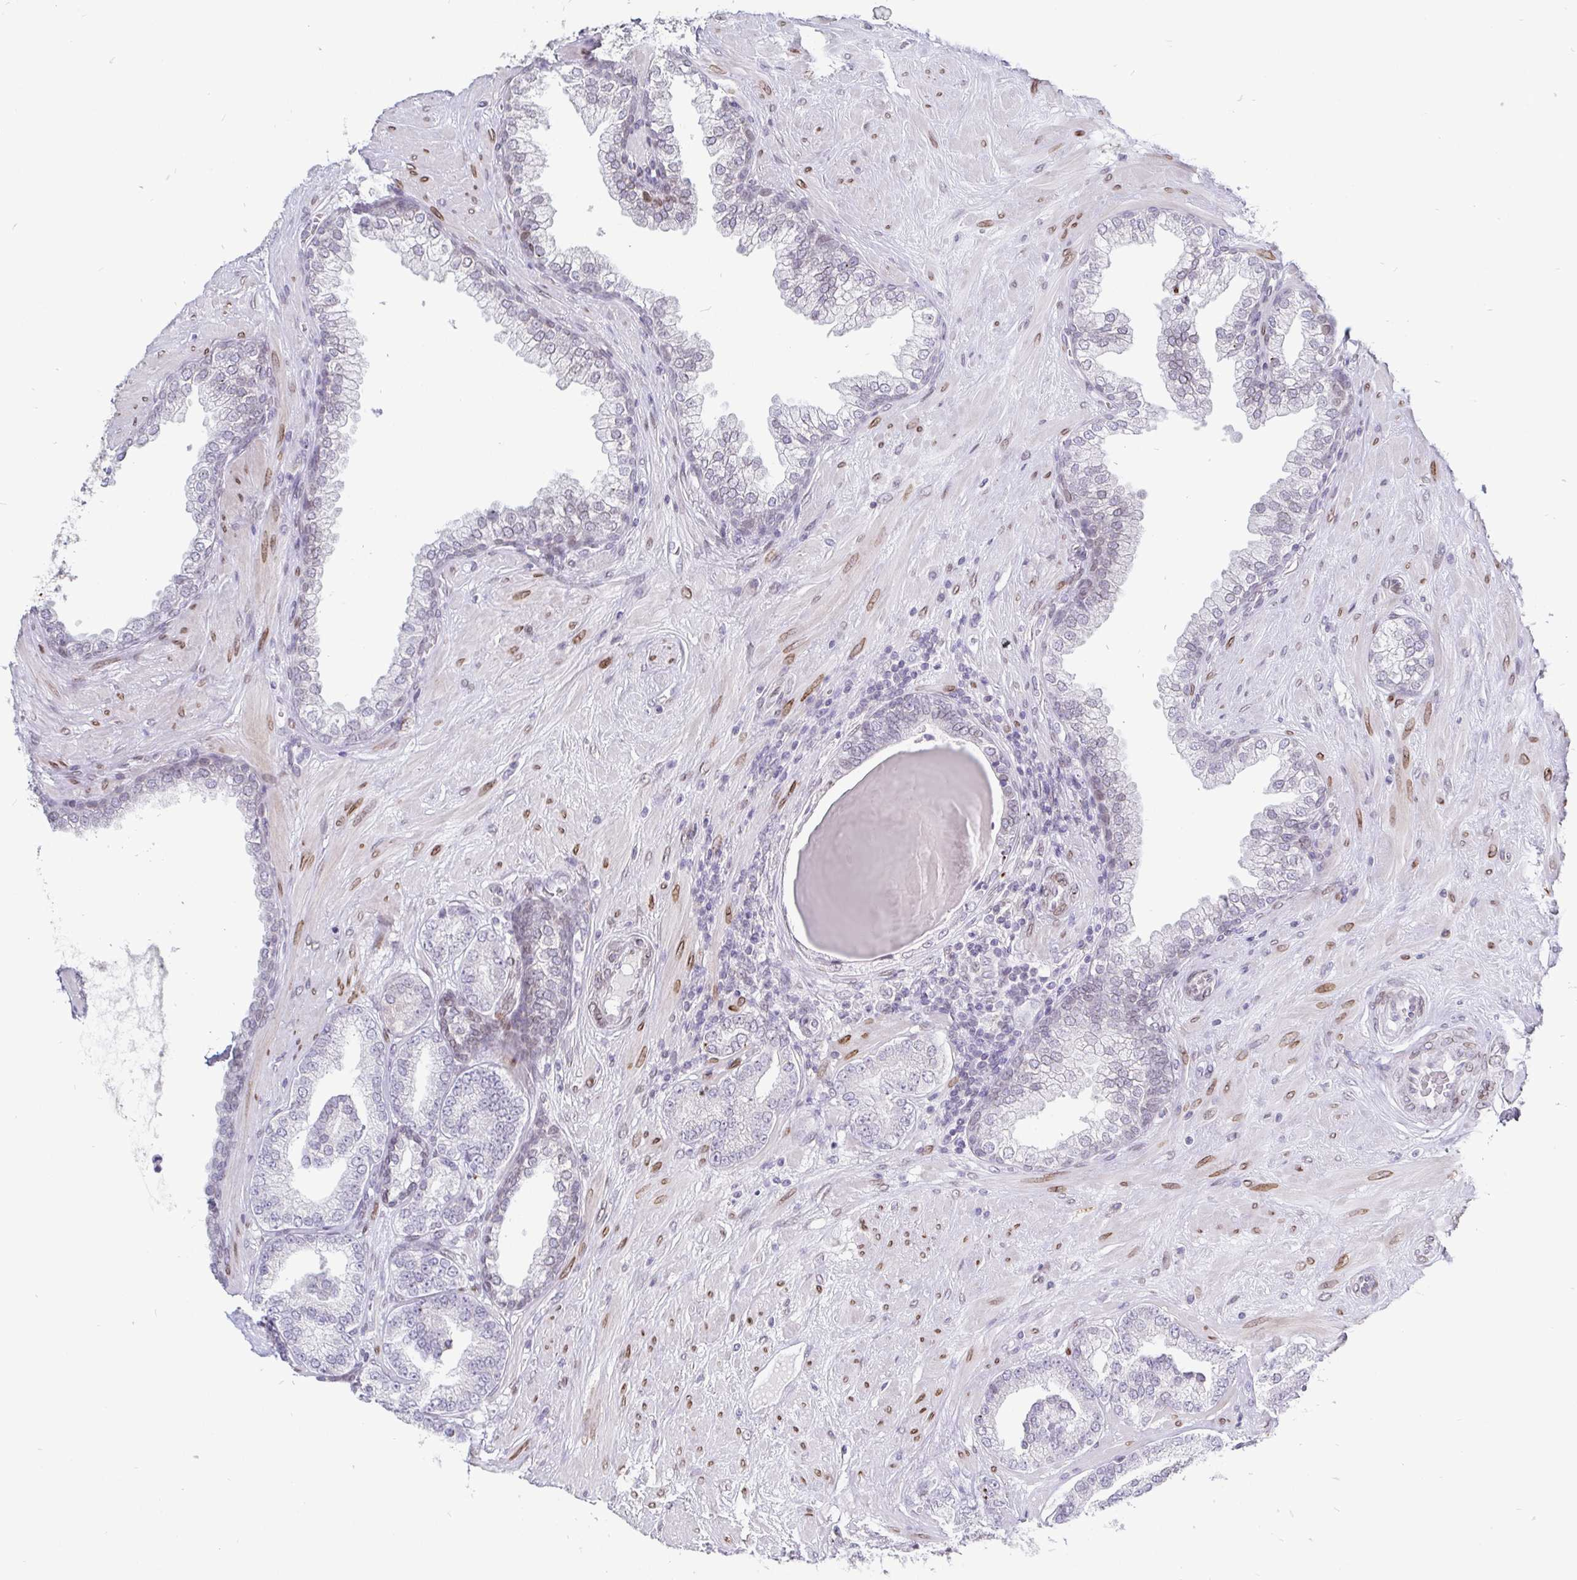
{"staining": {"intensity": "strong", "quantity": "<25%", "location": "cytoplasmic/membranous"}, "tissue": "prostate cancer", "cell_type": "Tumor cells", "image_type": "cancer", "snomed": [{"axis": "morphology", "description": "Adenocarcinoma, High grade"}, {"axis": "topography", "description": "Prostate"}], "caption": "A brown stain labels strong cytoplasmic/membranous positivity of a protein in human prostate cancer (adenocarcinoma (high-grade)) tumor cells.", "gene": "EMD", "patient": {"sex": "male", "age": 62}}